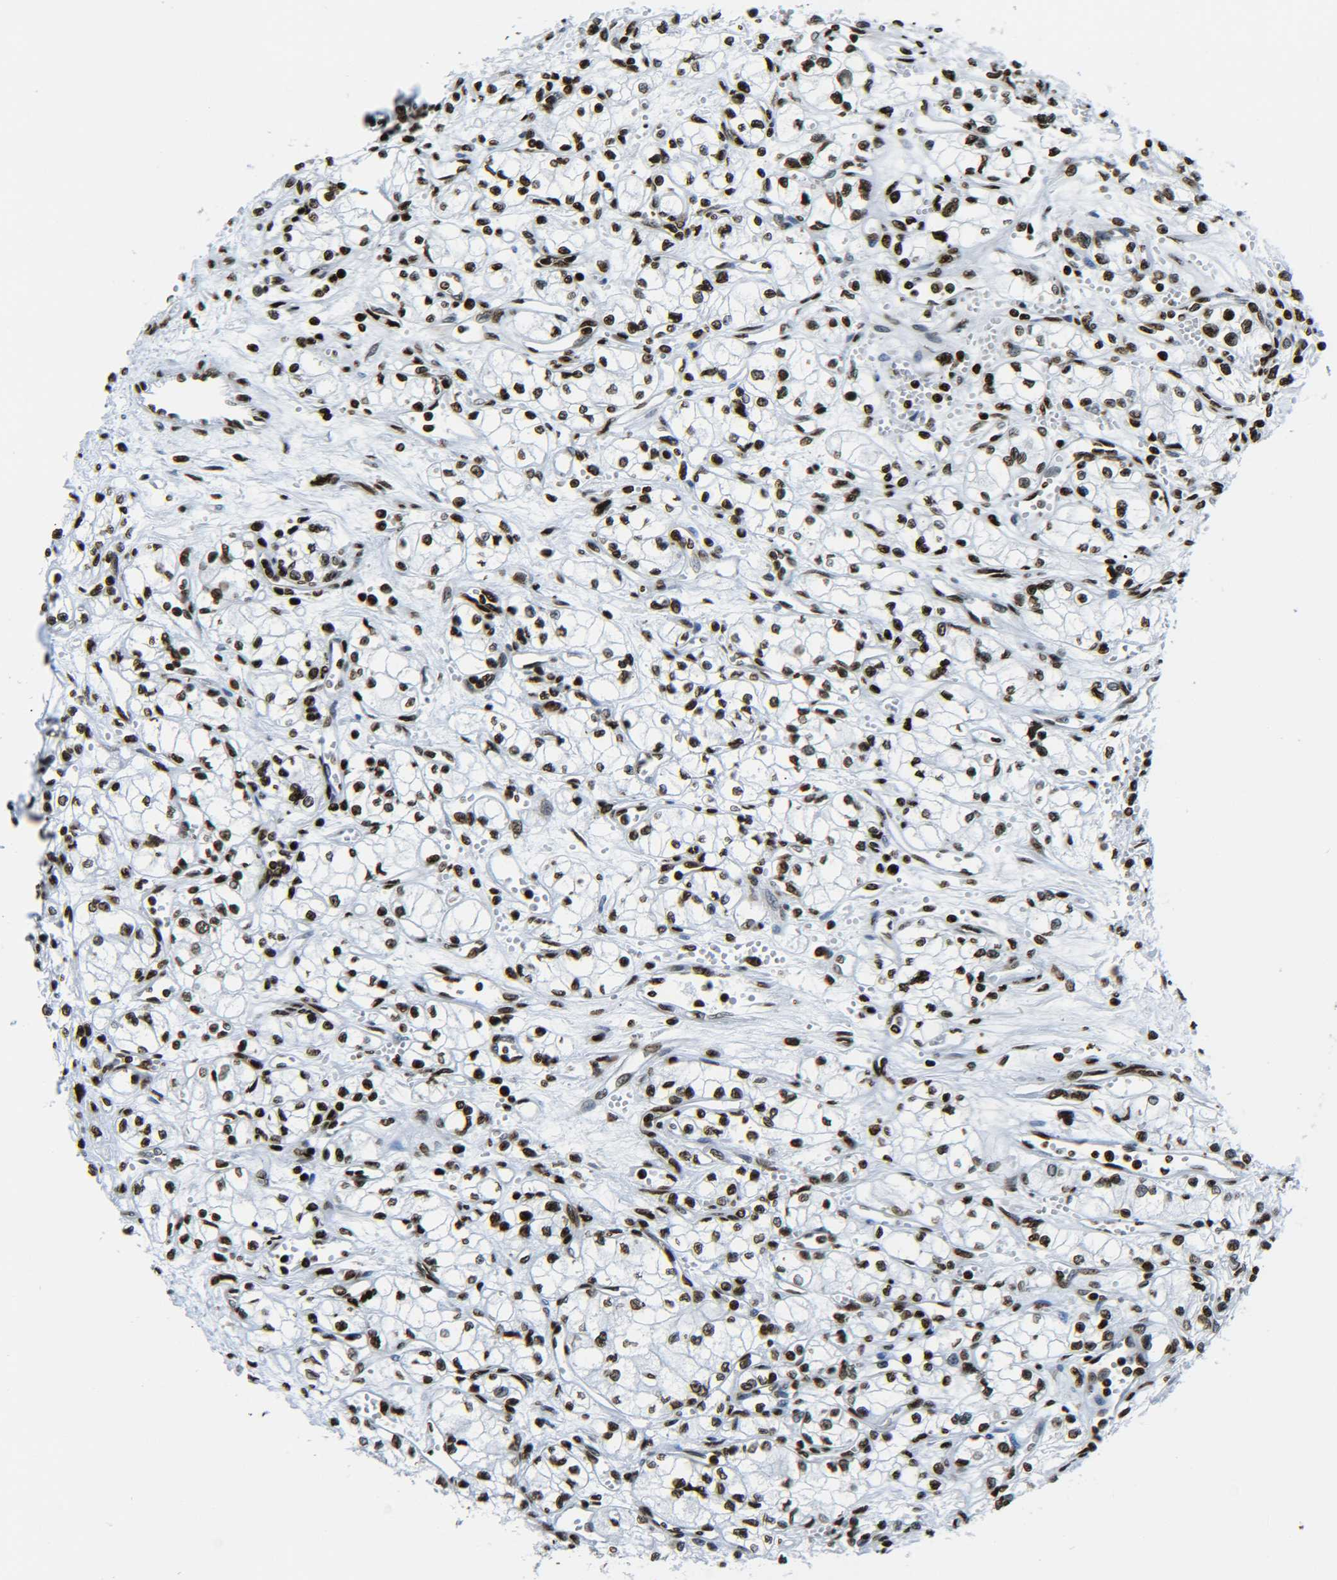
{"staining": {"intensity": "strong", "quantity": ">75%", "location": "nuclear"}, "tissue": "renal cancer", "cell_type": "Tumor cells", "image_type": "cancer", "snomed": [{"axis": "morphology", "description": "Normal tissue, NOS"}, {"axis": "morphology", "description": "Adenocarcinoma, NOS"}, {"axis": "topography", "description": "Kidney"}], "caption": "Renal cancer tissue shows strong nuclear expression in about >75% of tumor cells", "gene": "H2AX", "patient": {"sex": "male", "age": 59}}